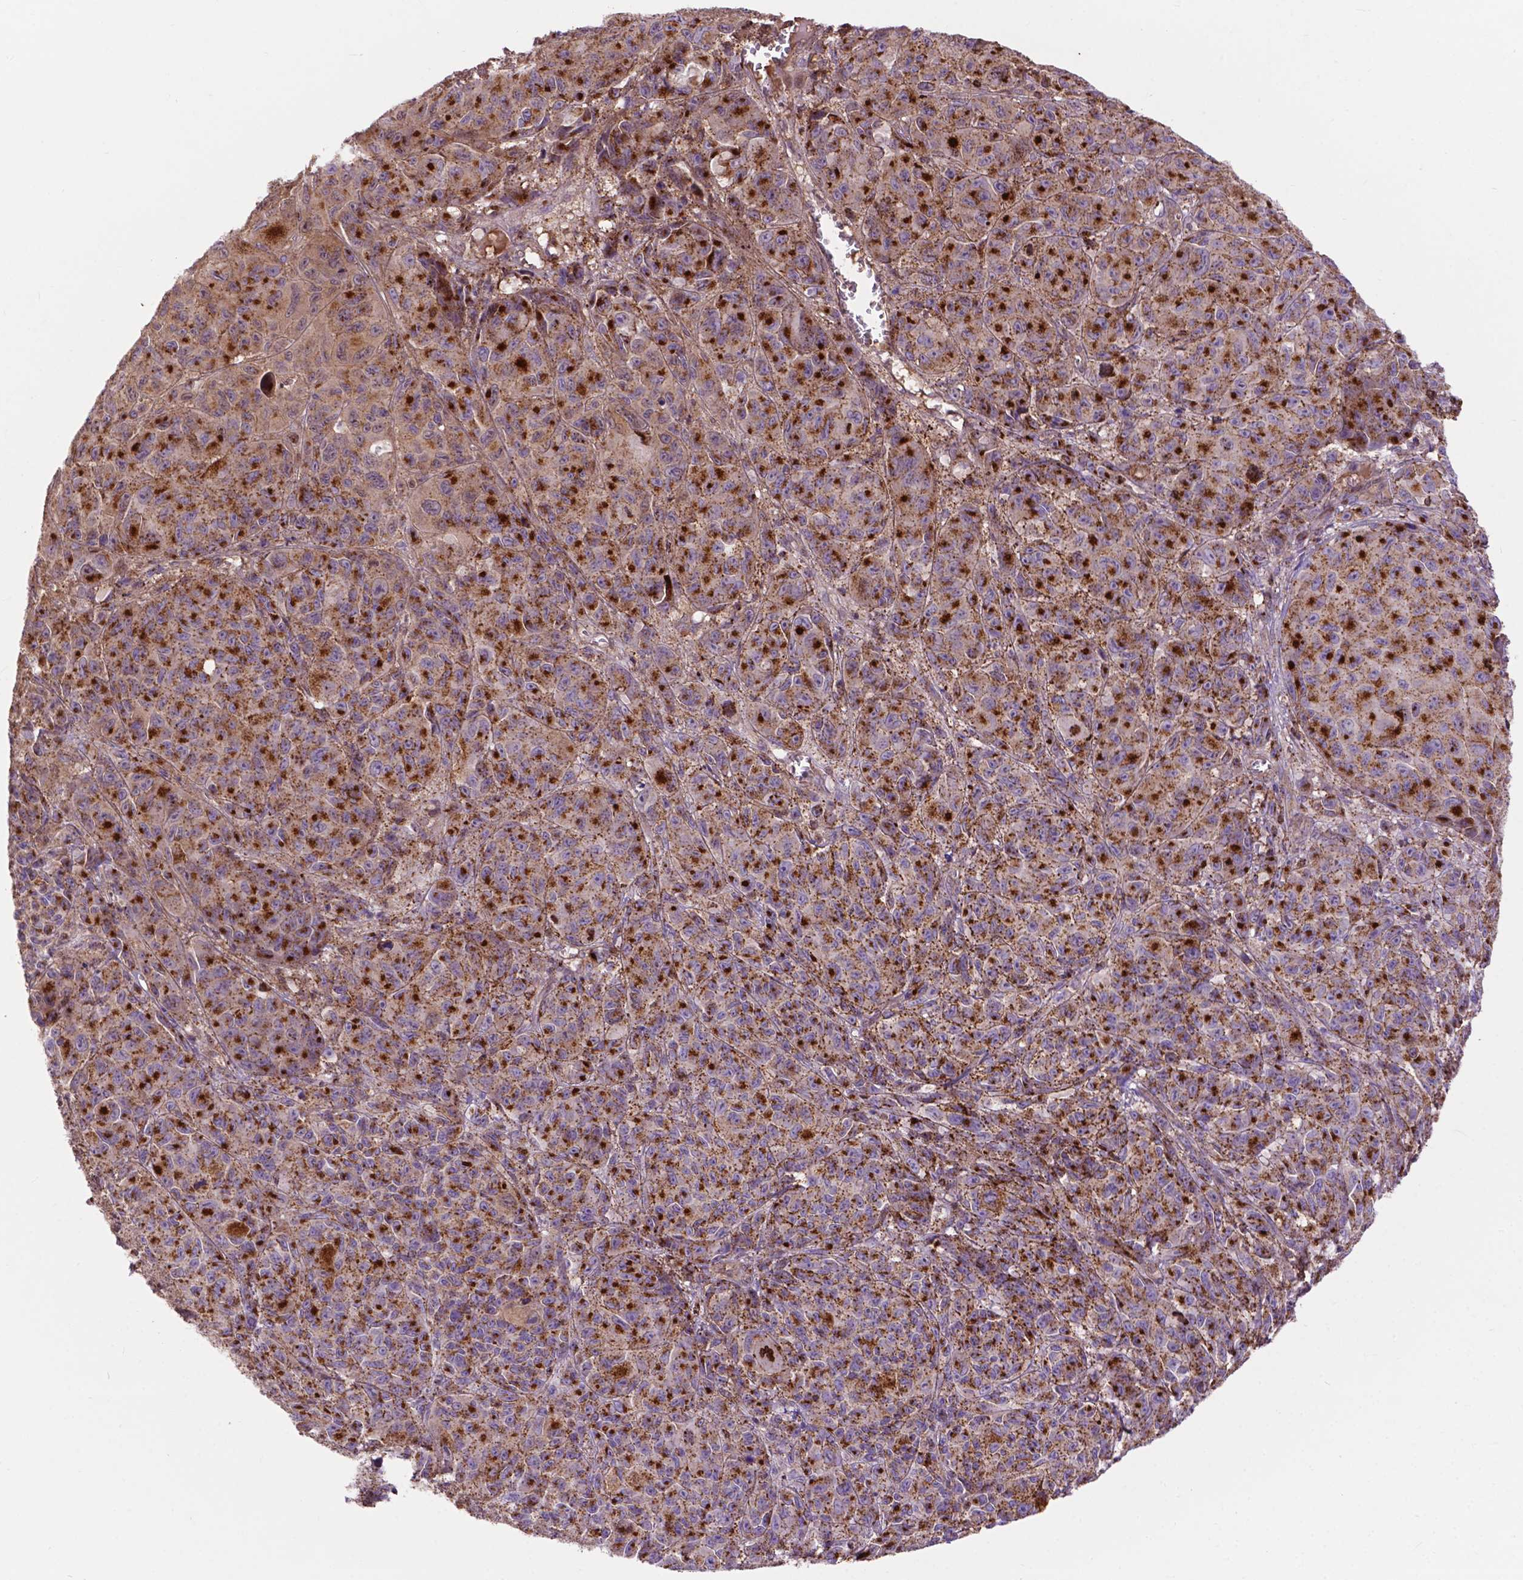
{"staining": {"intensity": "moderate", "quantity": ">75%", "location": "cytoplasmic/membranous"}, "tissue": "melanoma", "cell_type": "Tumor cells", "image_type": "cancer", "snomed": [{"axis": "morphology", "description": "Malignant melanoma, NOS"}, {"axis": "topography", "description": "Vulva, labia, clitoris and Bartholin´s gland, NO"}], "caption": "A high-resolution micrograph shows IHC staining of malignant melanoma, which demonstrates moderate cytoplasmic/membranous staining in approximately >75% of tumor cells.", "gene": "CHMP4A", "patient": {"sex": "female", "age": 75}}